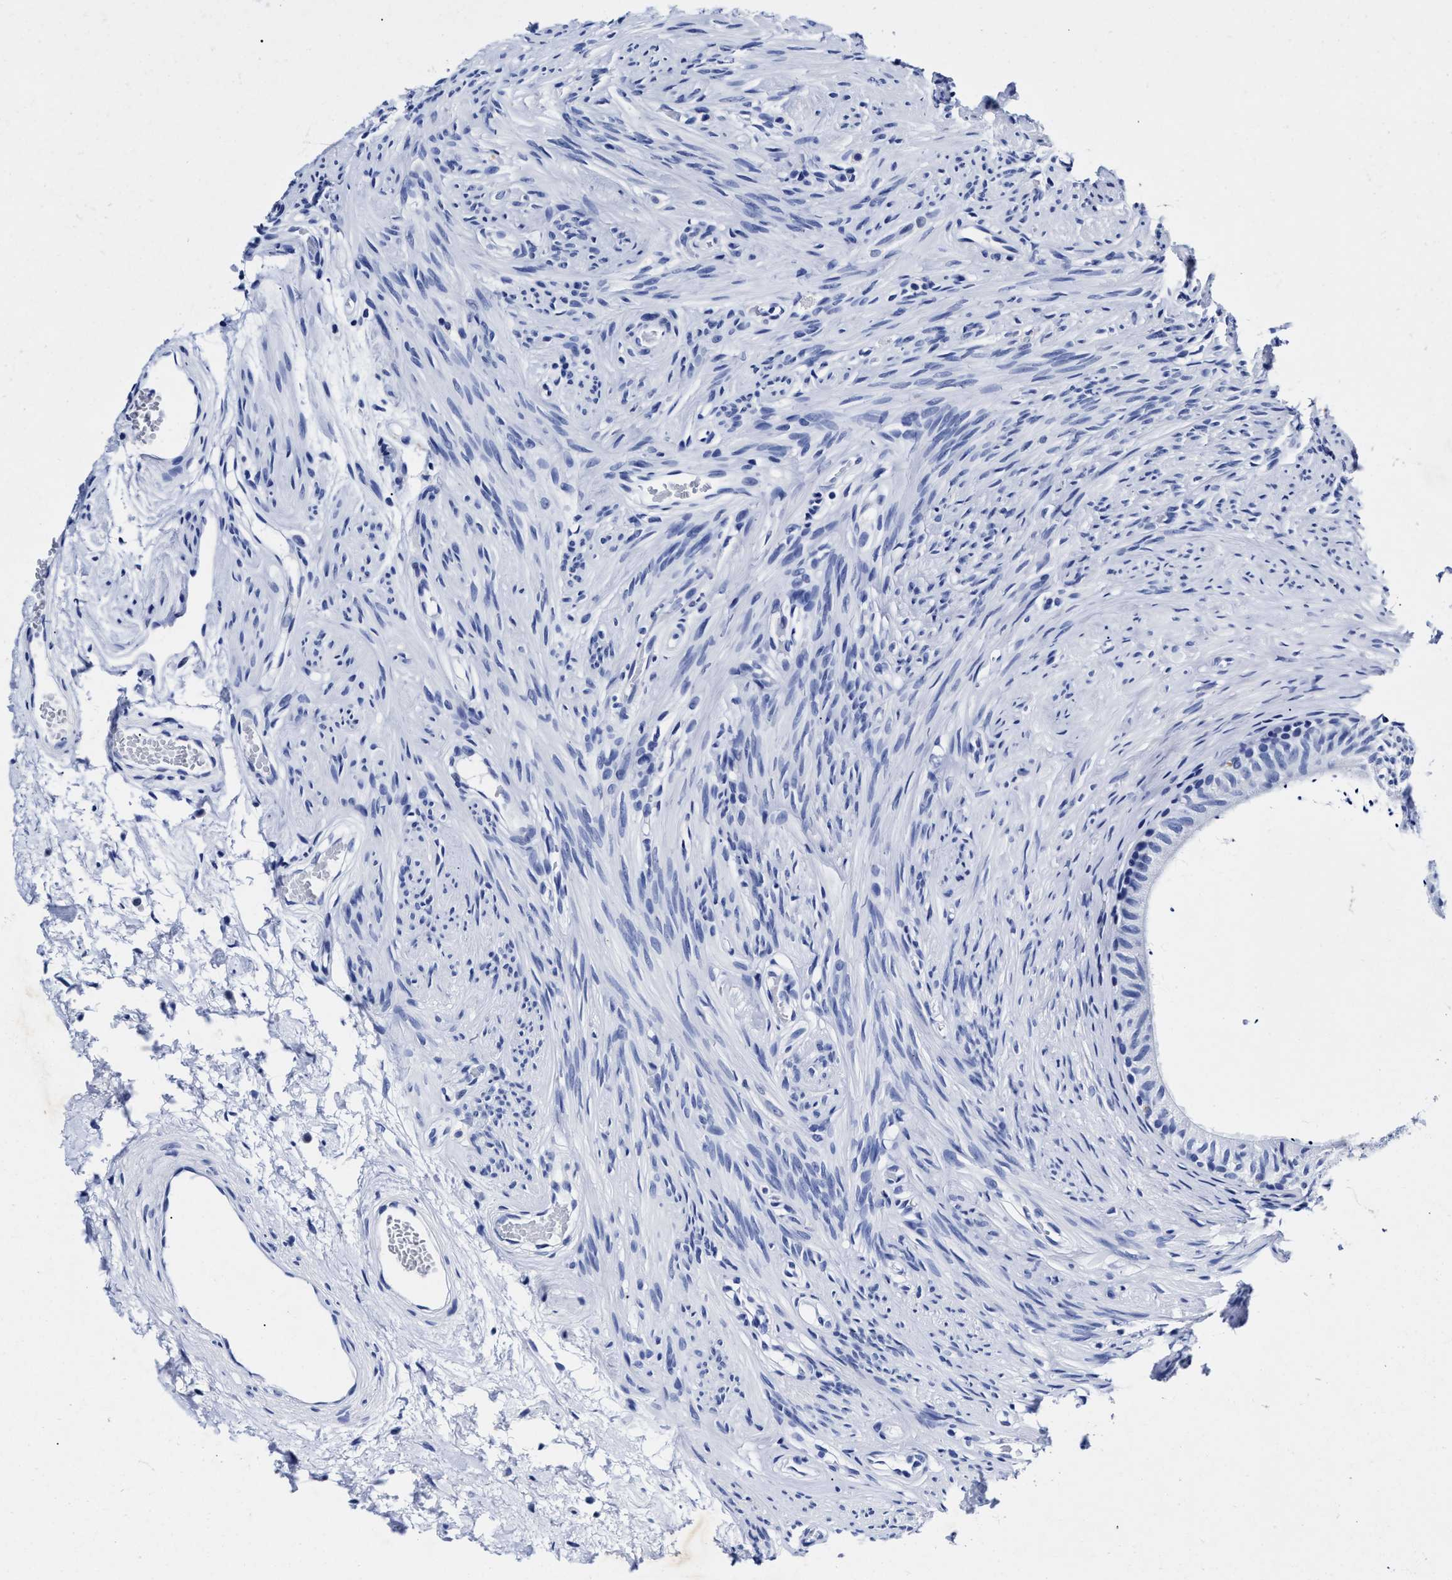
{"staining": {"intensity": "negative", "quantity": "none", "location": "none"}, "tissue": "epididymis", "cell_type": "Glandular cells", "image_type": "normal", "snomed": [{"axis": "morphology", "description": "Normal tissue, NOS"}, {"axis": "topography", "description": "Epididymis"}], "caption": "Human epididymis stained for a protein using immunohistochemistry displays no positivity in glandular cells.", "gene": "LRRC8E", "patient": {"sex": "male", "age": 56}}